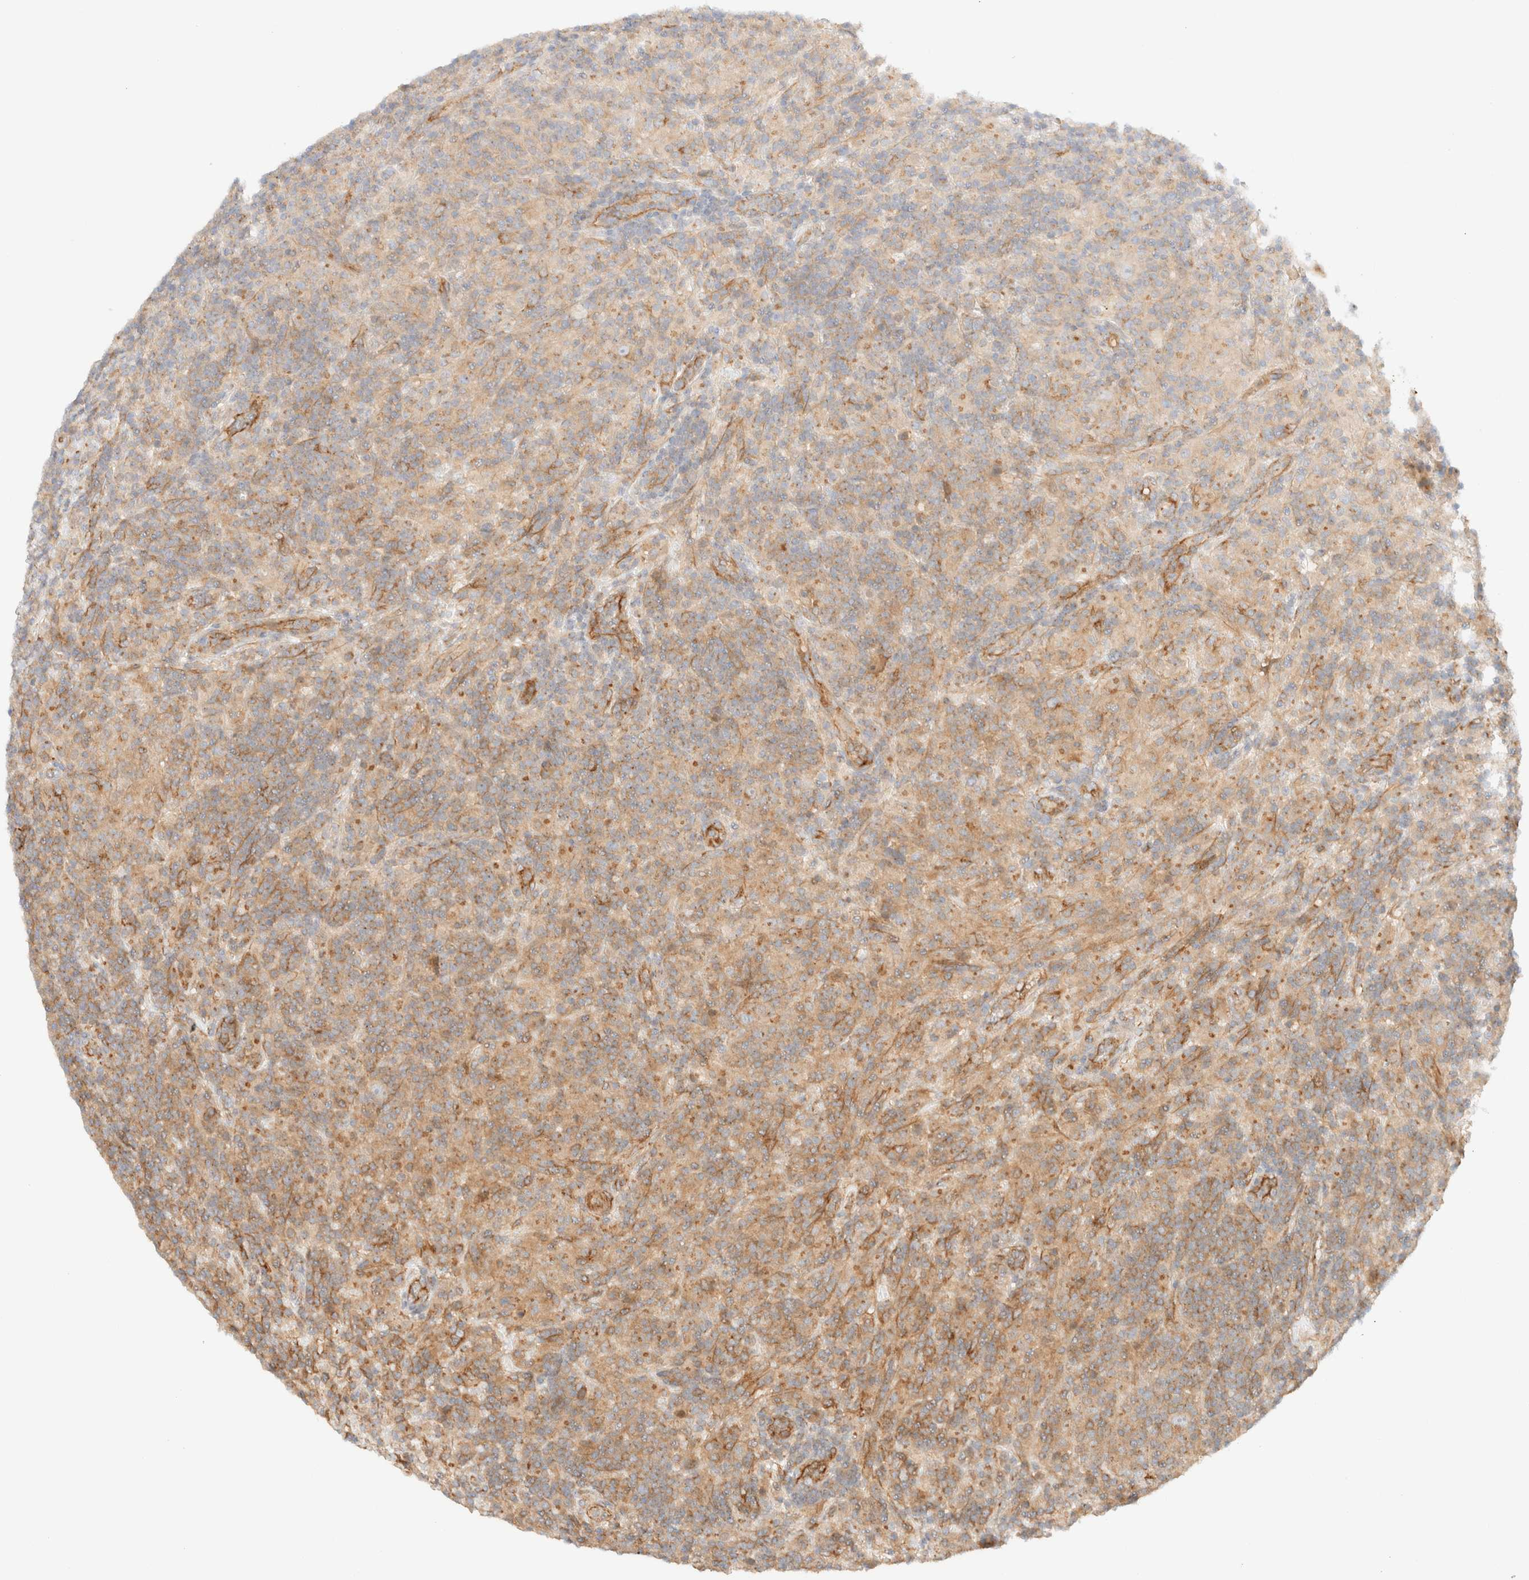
{"staining": {"intensity": "negative", "quantity": "none", "location": "none"}, "tissue": "lymphoma", "cell_type": "Tumor cells", "image_type": "cancer", "snomed": [{"axis": "morphology", "description": "Hodgkin's disease, NOS"}, {"axis": "topography", "description": "Lymph node"}], "caption": "Immunohistochemical staining of human lymphoma shows no significant positivity in tumor cells. (DAB IHC, high magnification).", "gene": "MYO10", "patient": {"sex": "male", "age": 70}}